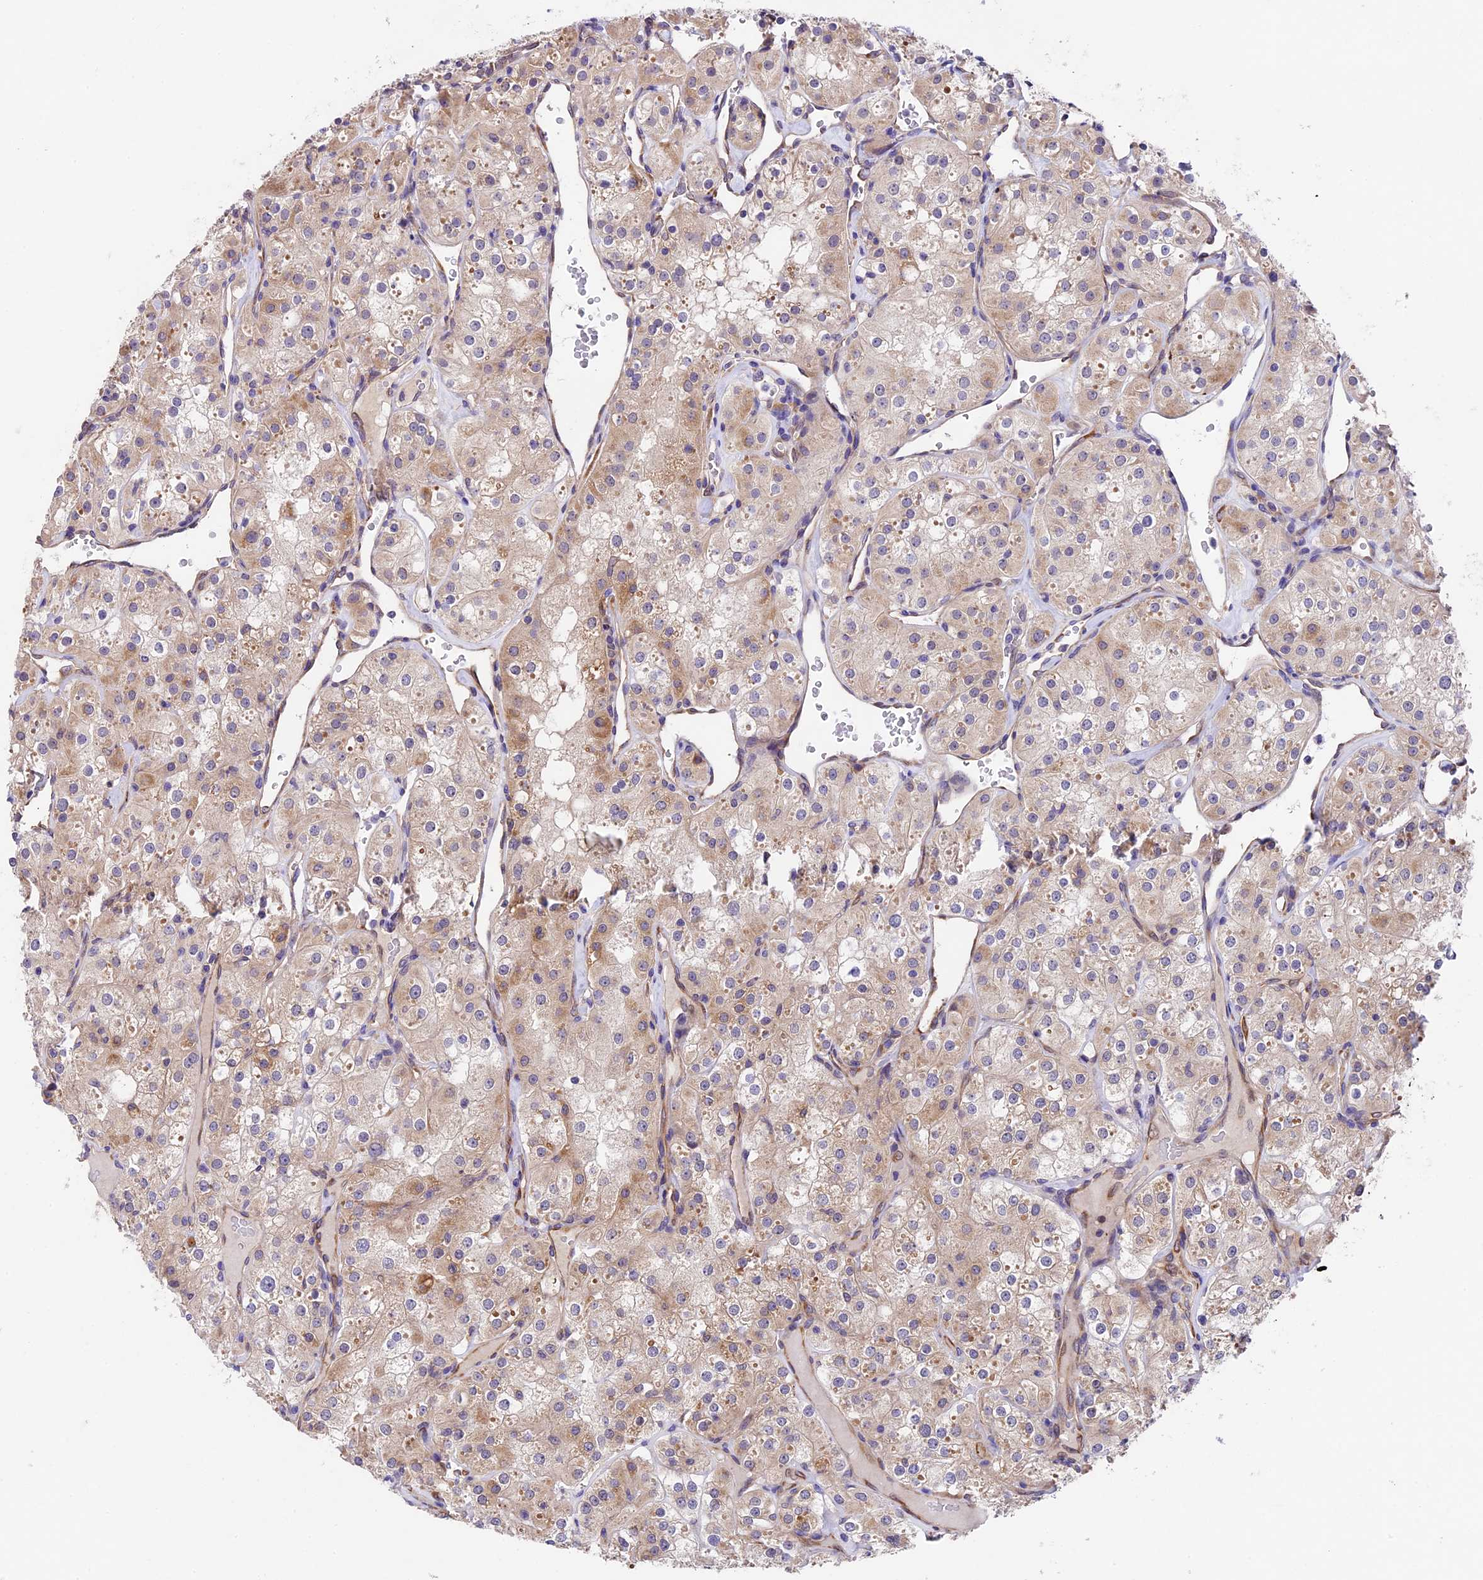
{"staining": {"intensity": "weak", "quantity": "<25%", "location": "cytoplasmic/membranous"}, "tissue": "renal cancer", "cell_type": "Tumor cells", "image_type": "cancer", "snomed": [{"axis": "morphology", "description": "Adenocarcinoma, NOS"}, {"axis": "topography", "description": "Kidney"}], "caption": "IHC histopathology image of renal adenocarcinoma stained for a protein (brown), which demonstrates no expression in tumor cells.", "gene": "LSM7", "patient": {"sex": "male", "age": 77}}